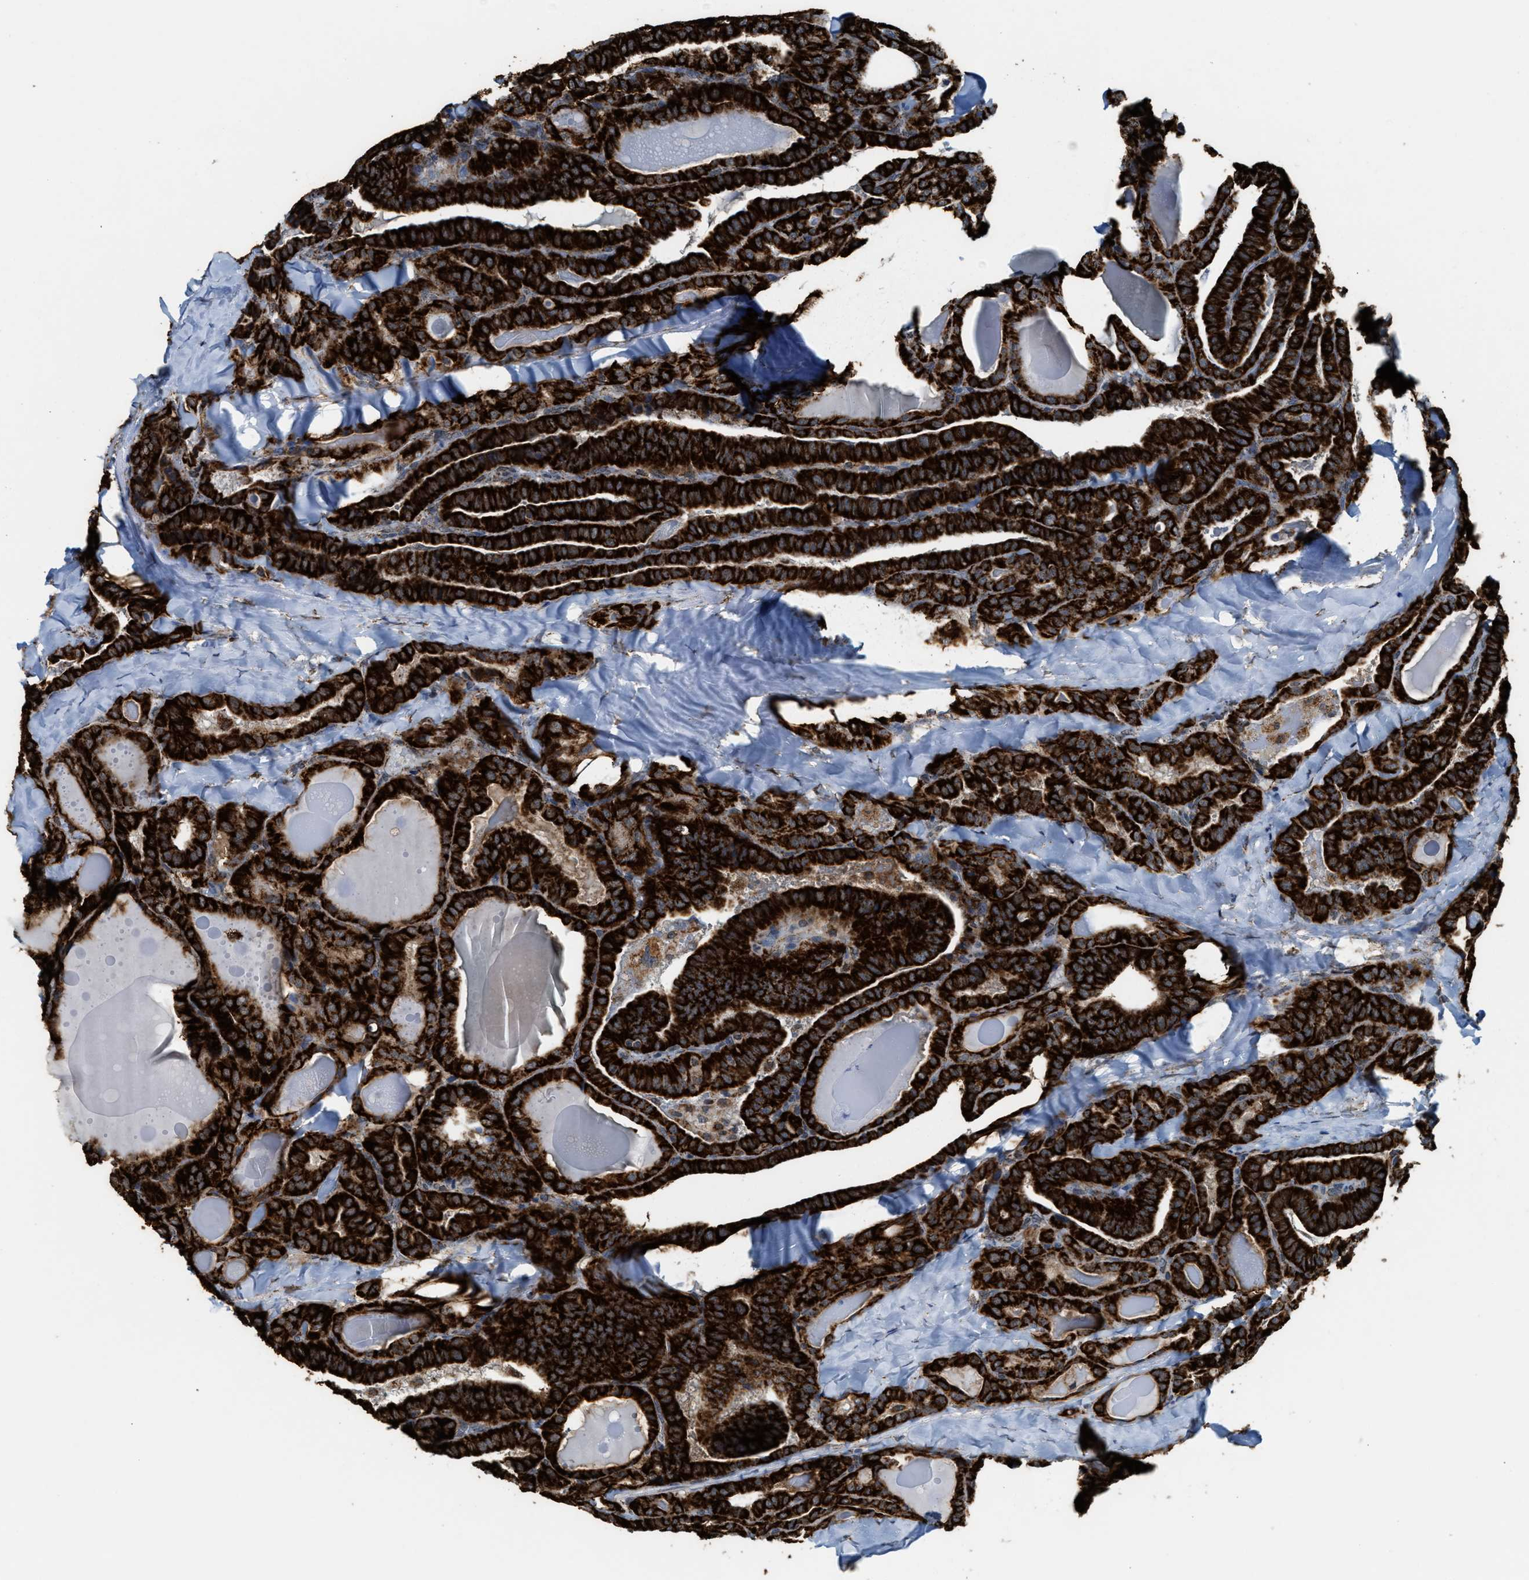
{"staining": {"intensity": "strong", "quantity": ">75%", "location": "cytoplasmic/membranous"}, "tissue": "thyroid cancer", "cell_type": "Tumor cells", "image_type": "cancer", "snomed": [{"axis": "morphology", "description": "Papillary adenocarcinoma, NOS"}, {"axis": "topography", "description": "Thyroid gland"}], "caption": "Tumor cells display high levels of strong cytoplasmic/membranous expression in about >75% of cells in thyroid papillary adenocarcinoma. The staining was performed using DAB, with brown indicating positive protein expression. Nuclei are stained blue with hematoxylin.", "gene": "HIBADH", "patient": {"sex": "male", "age": 77}}